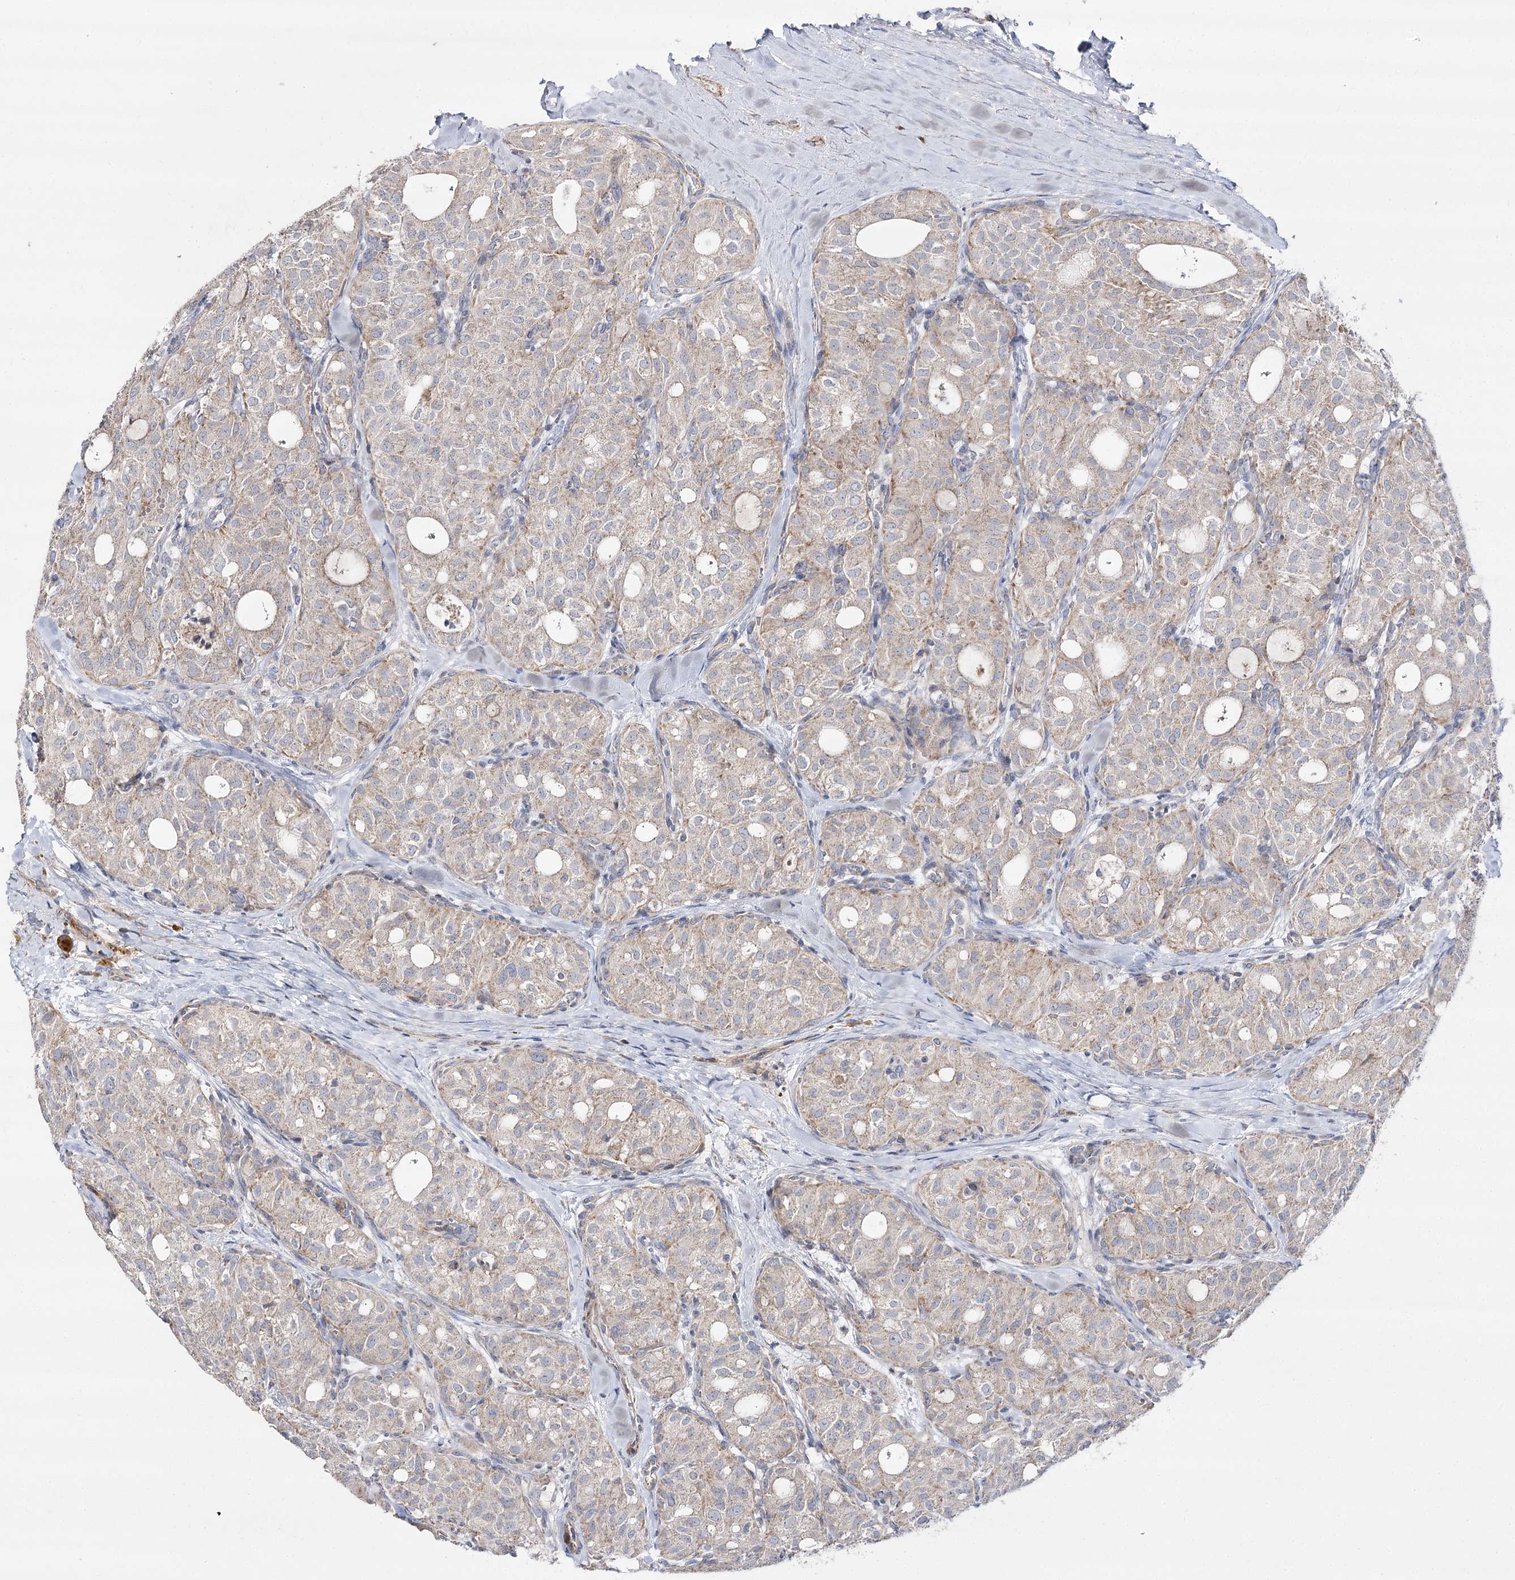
{"staining": {"intensity": "moderate", "quantity": "<25%", "location": "cytoplasmic/membranous"}, "tissue": "thyroid cancer", "cell_type": "Tumor cells", "image_type": "cancer", "snomed": [{"axis": "morphology", "description": "Follicular adenoma carcinoma, NOS"}, {"axis": "topography", "description": "Thyroid gland"}], "caption": "Moderate cytoplasmic/membranous expression for a protein is appreciated in about <25% of tumor cells of thyroid cancer (follicular adenoma carcinoma) using IHC.", "gene": "NADK2", "patient": {"sex": "male", "age": 75}}